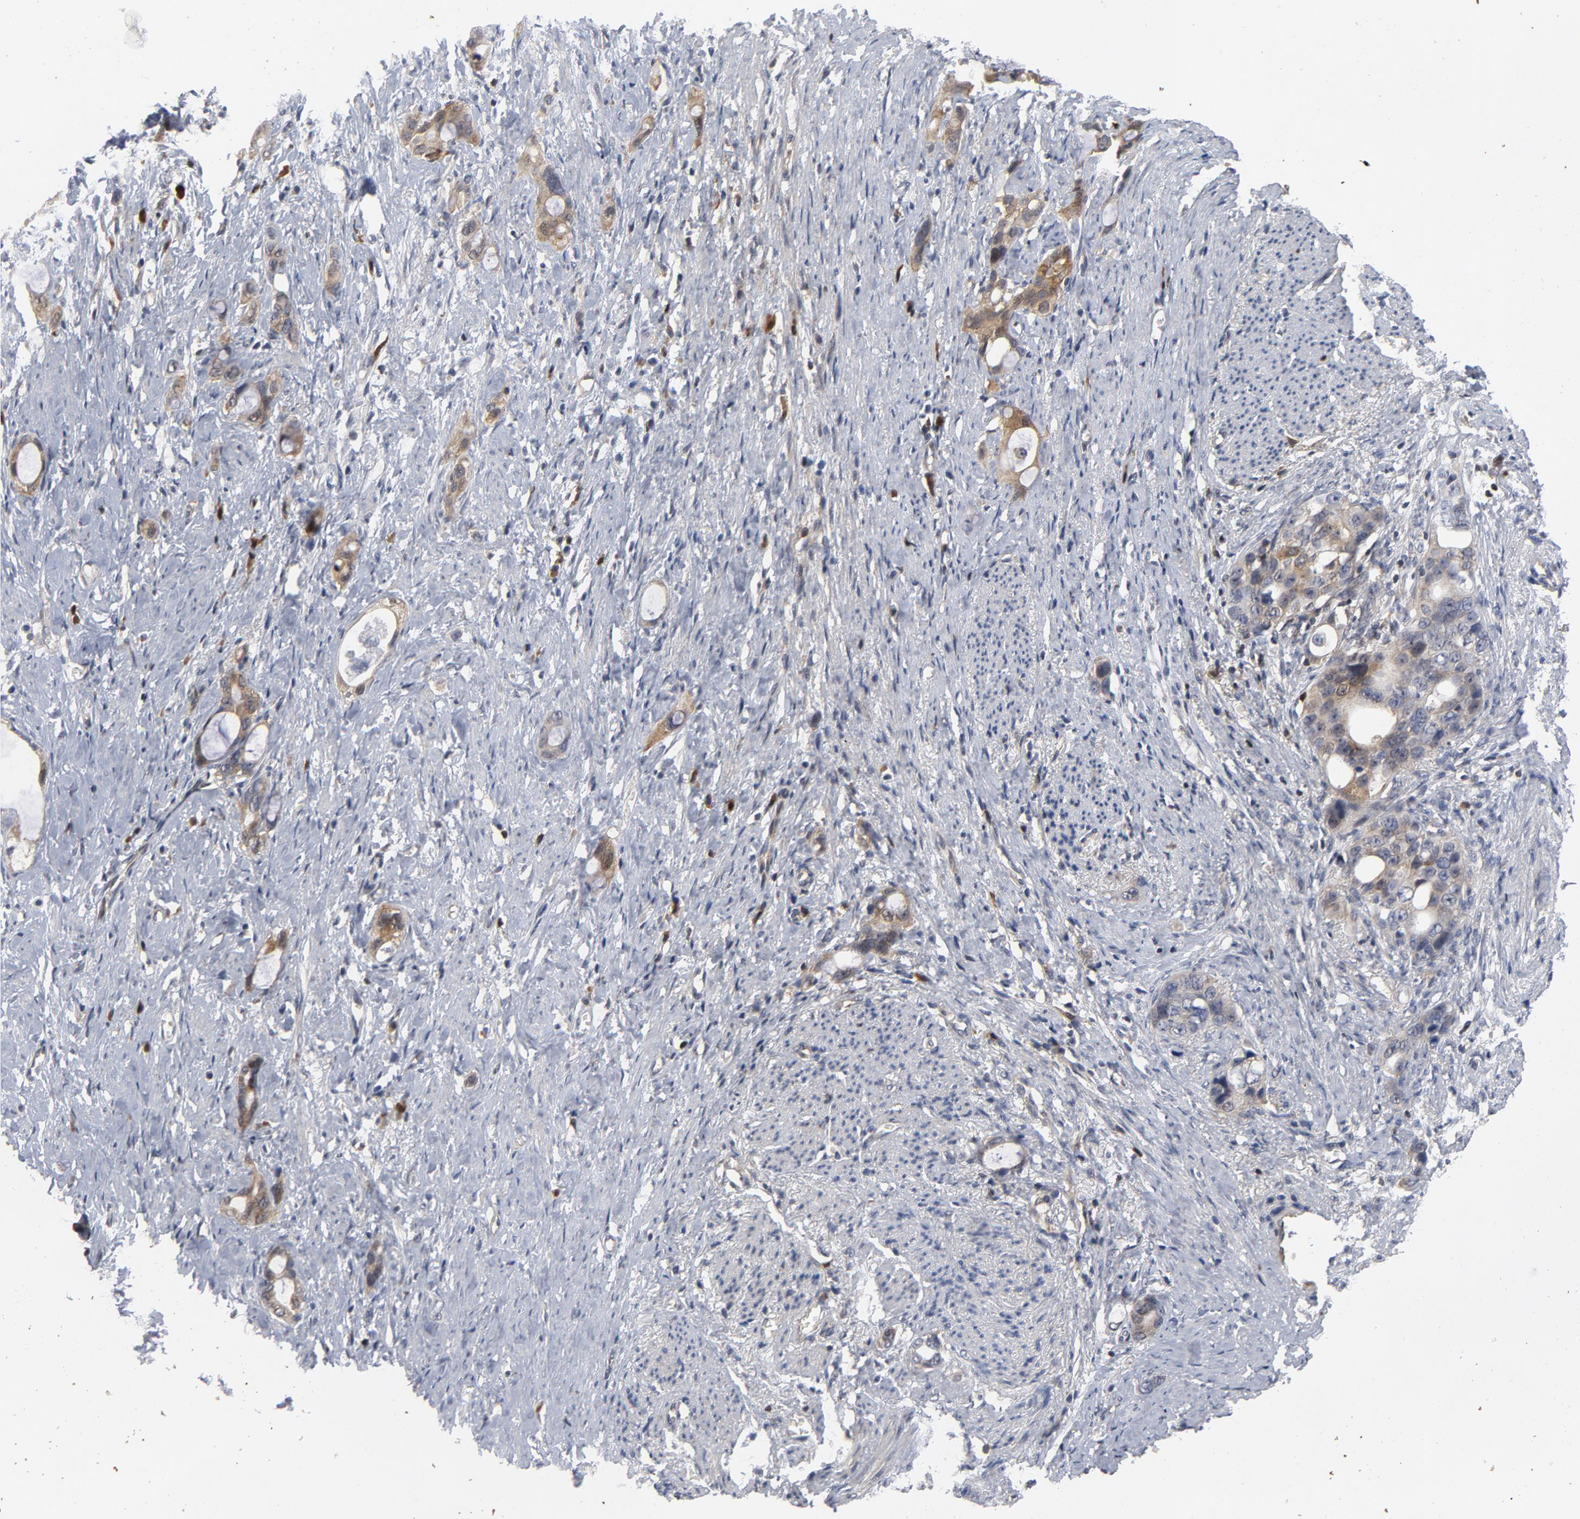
{"staining": {"intensity": "weak", "quantity": ">75%", "location": "cytoplasmic/membranous"}, "tissue": "stomach cancer", "cell_type": "Tumor cells", "image_type": "cancer", "snomed": [{"axis": "morphology", "description": "Adenocarcinoma, NOS"}, {"axis": "topography", "description": "Stomach"}], "caption": "Immunohistochemical staining of human stomach cancer (adenocarcinoma) displays weak cytoplasmic/membranous protein expression in about >75% of tumor cells.", "gene": "TRADD", "patient": {"sex": "female", "age": 75}}